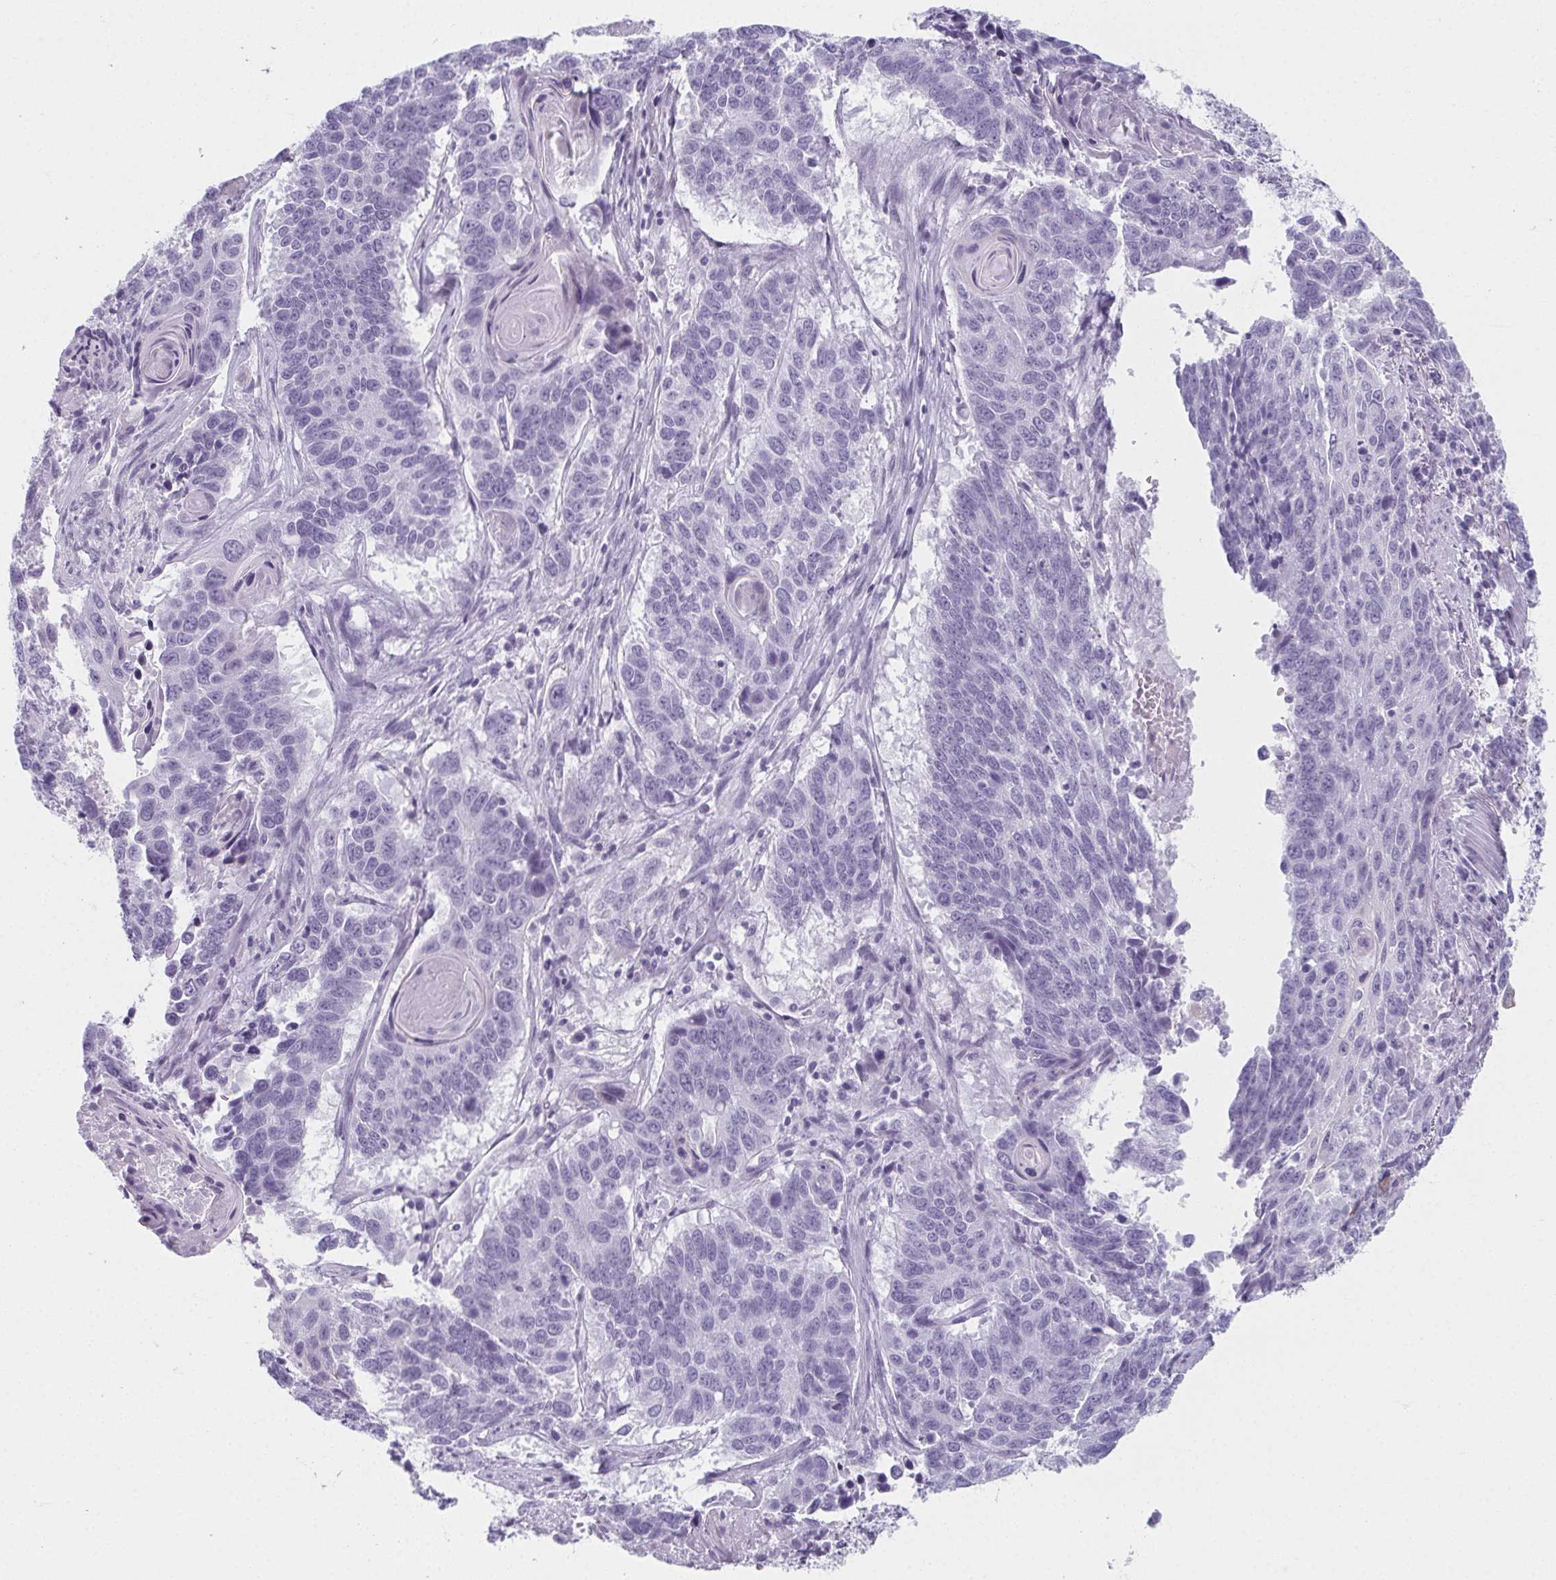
{"staining": {"intensity": "negative", "quantity": "none", "location": "none"}, "tissue": "lung cancer", "cell_type": "Tumor cells", "image_type": "cancer", "snomed": [{"axis": "morphology", "description": "Squamous cell carcinoma, NOS"}, {"axis": "topography", "description": "Lung"}], "caption": "Lung squamous cell carcinoma was stained to show a protein in brown. There is no significant expression in tumor cells.", "gene": "MOBP", "patient": {"sex": "male", "age": 73}}